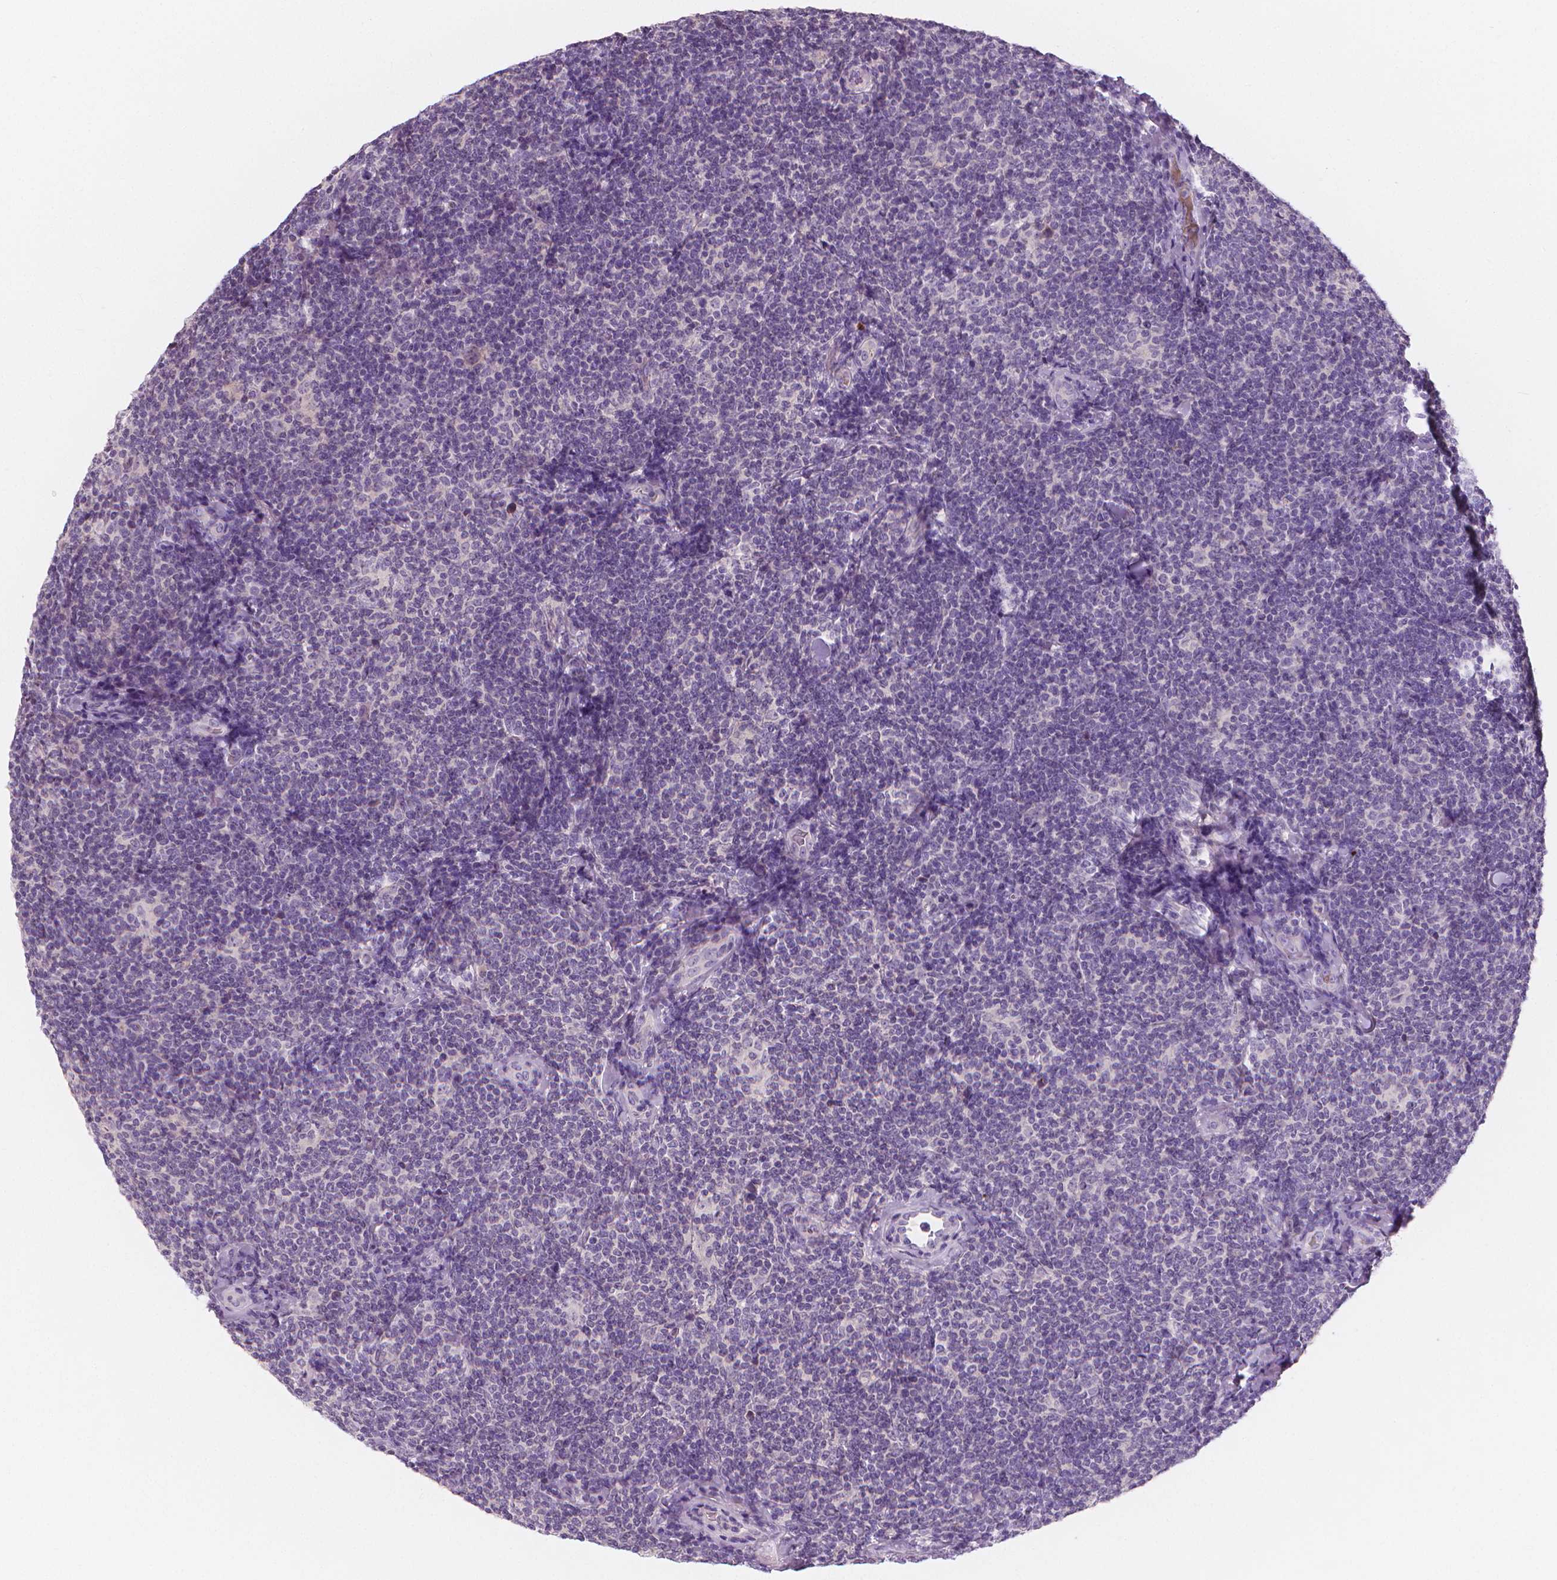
{"staining": {"intensity": "negative", "quantity": "none", "location": "none"}, "tissue": "lymphoma", "cell_type": "Tumor cells", "image_type": "cancer", "snomed": [{"axis": "morphology", "description": "Malignant lymphoma, non-Hodgkin's type, Low grade"}, {"axis": "topography", "description": "Lymph node"}], "caption": "Protein analysis of low-grade malignant lymphoma, non-Hodgkin's type shows no significant positivity in tumor cells.", "gene": "APOA4", "patient": {"sex": "female", "age": 56}}